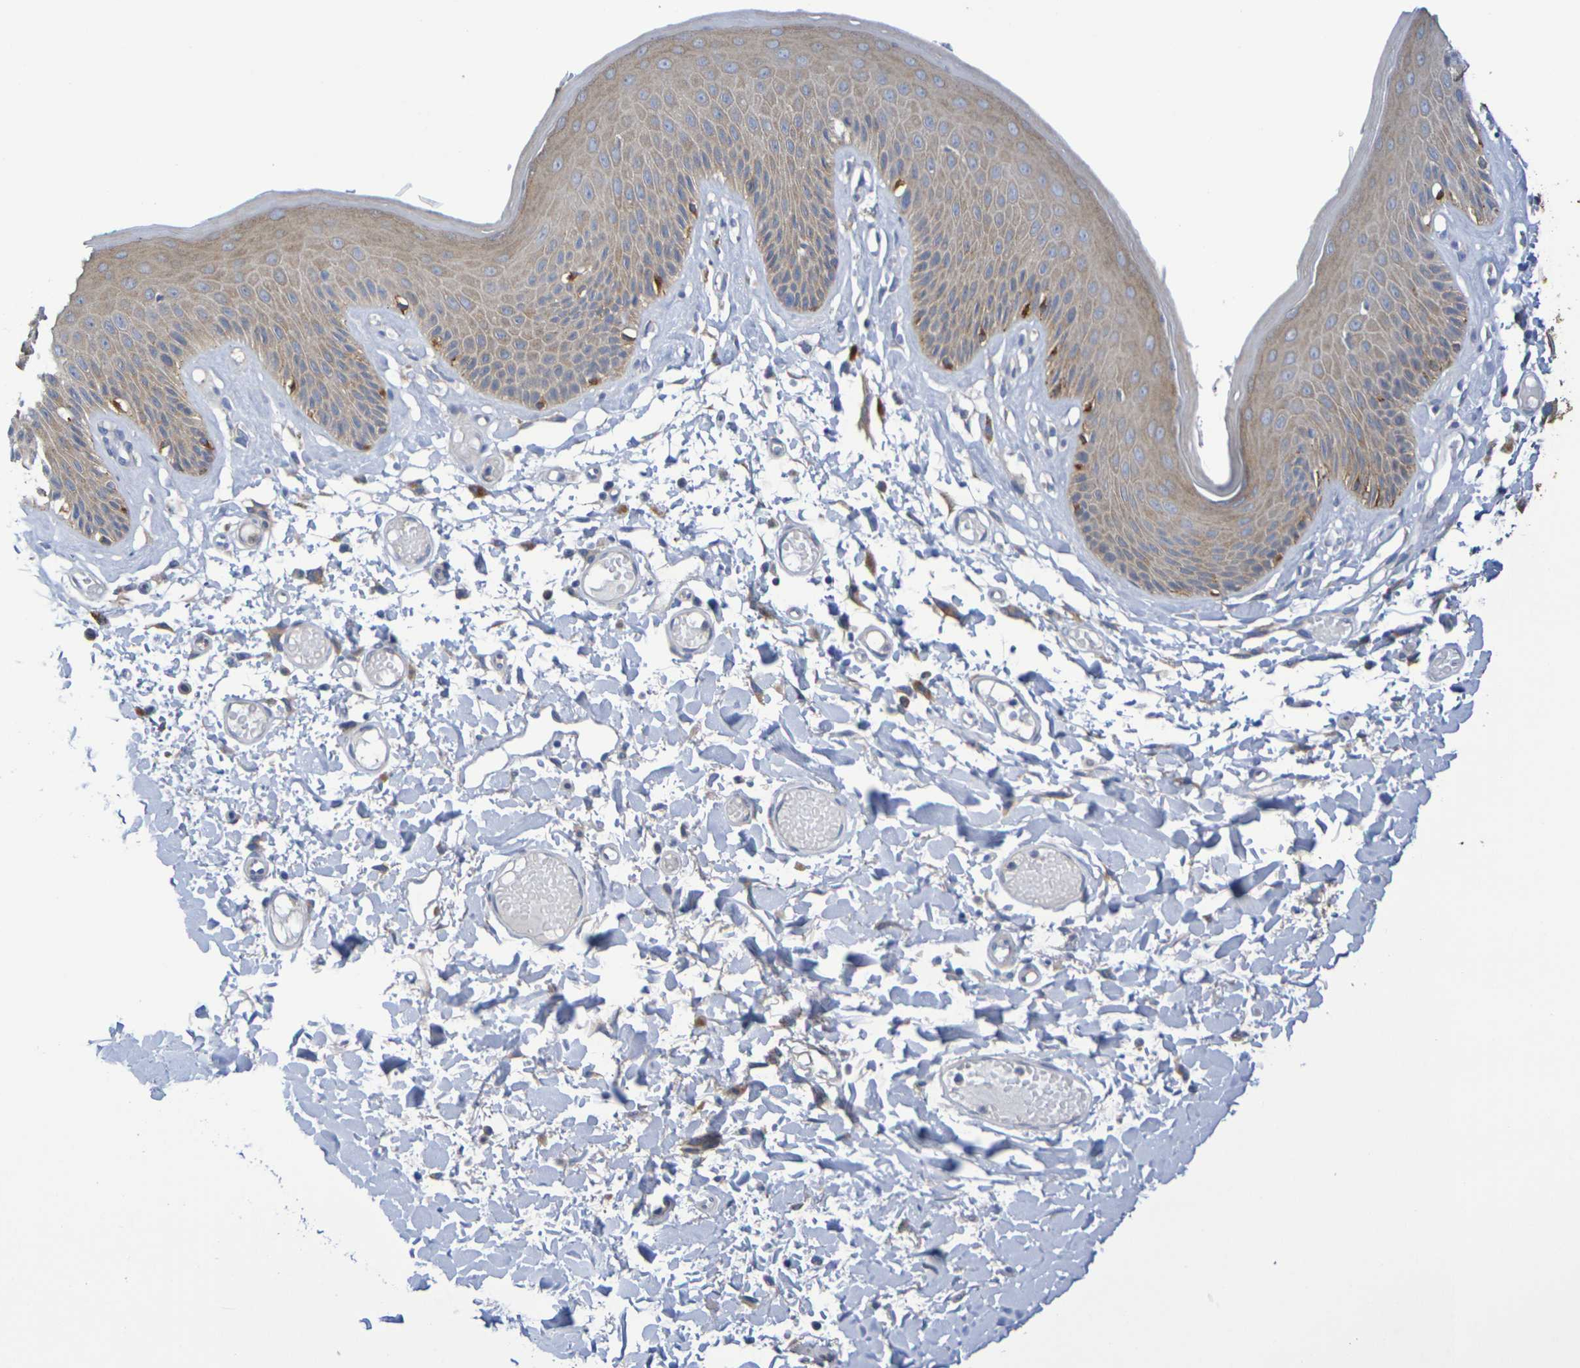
{"staining": {"intensity": "weak", "quantity": ">75%", "location": "cytoplasmic/membranous"}, "tissue": "skin", "cell_type": "Epidermal cells", "image_type": "normal", "snomed": [{"axis": "morphology", "description": "Normal tissue, NOS"}, {"axis": "topography", "description": "Vulva"}], "caption": "A low amount of weak cytoplasmic/membranous positivity is seen in approximately >75% of epidermal cells in benign skin. Immunohistochemistry stains the protein in brown and the nuclei are stained blue.", "gene": "SDC4", "patient": {"sex": "female", "age": 73}}